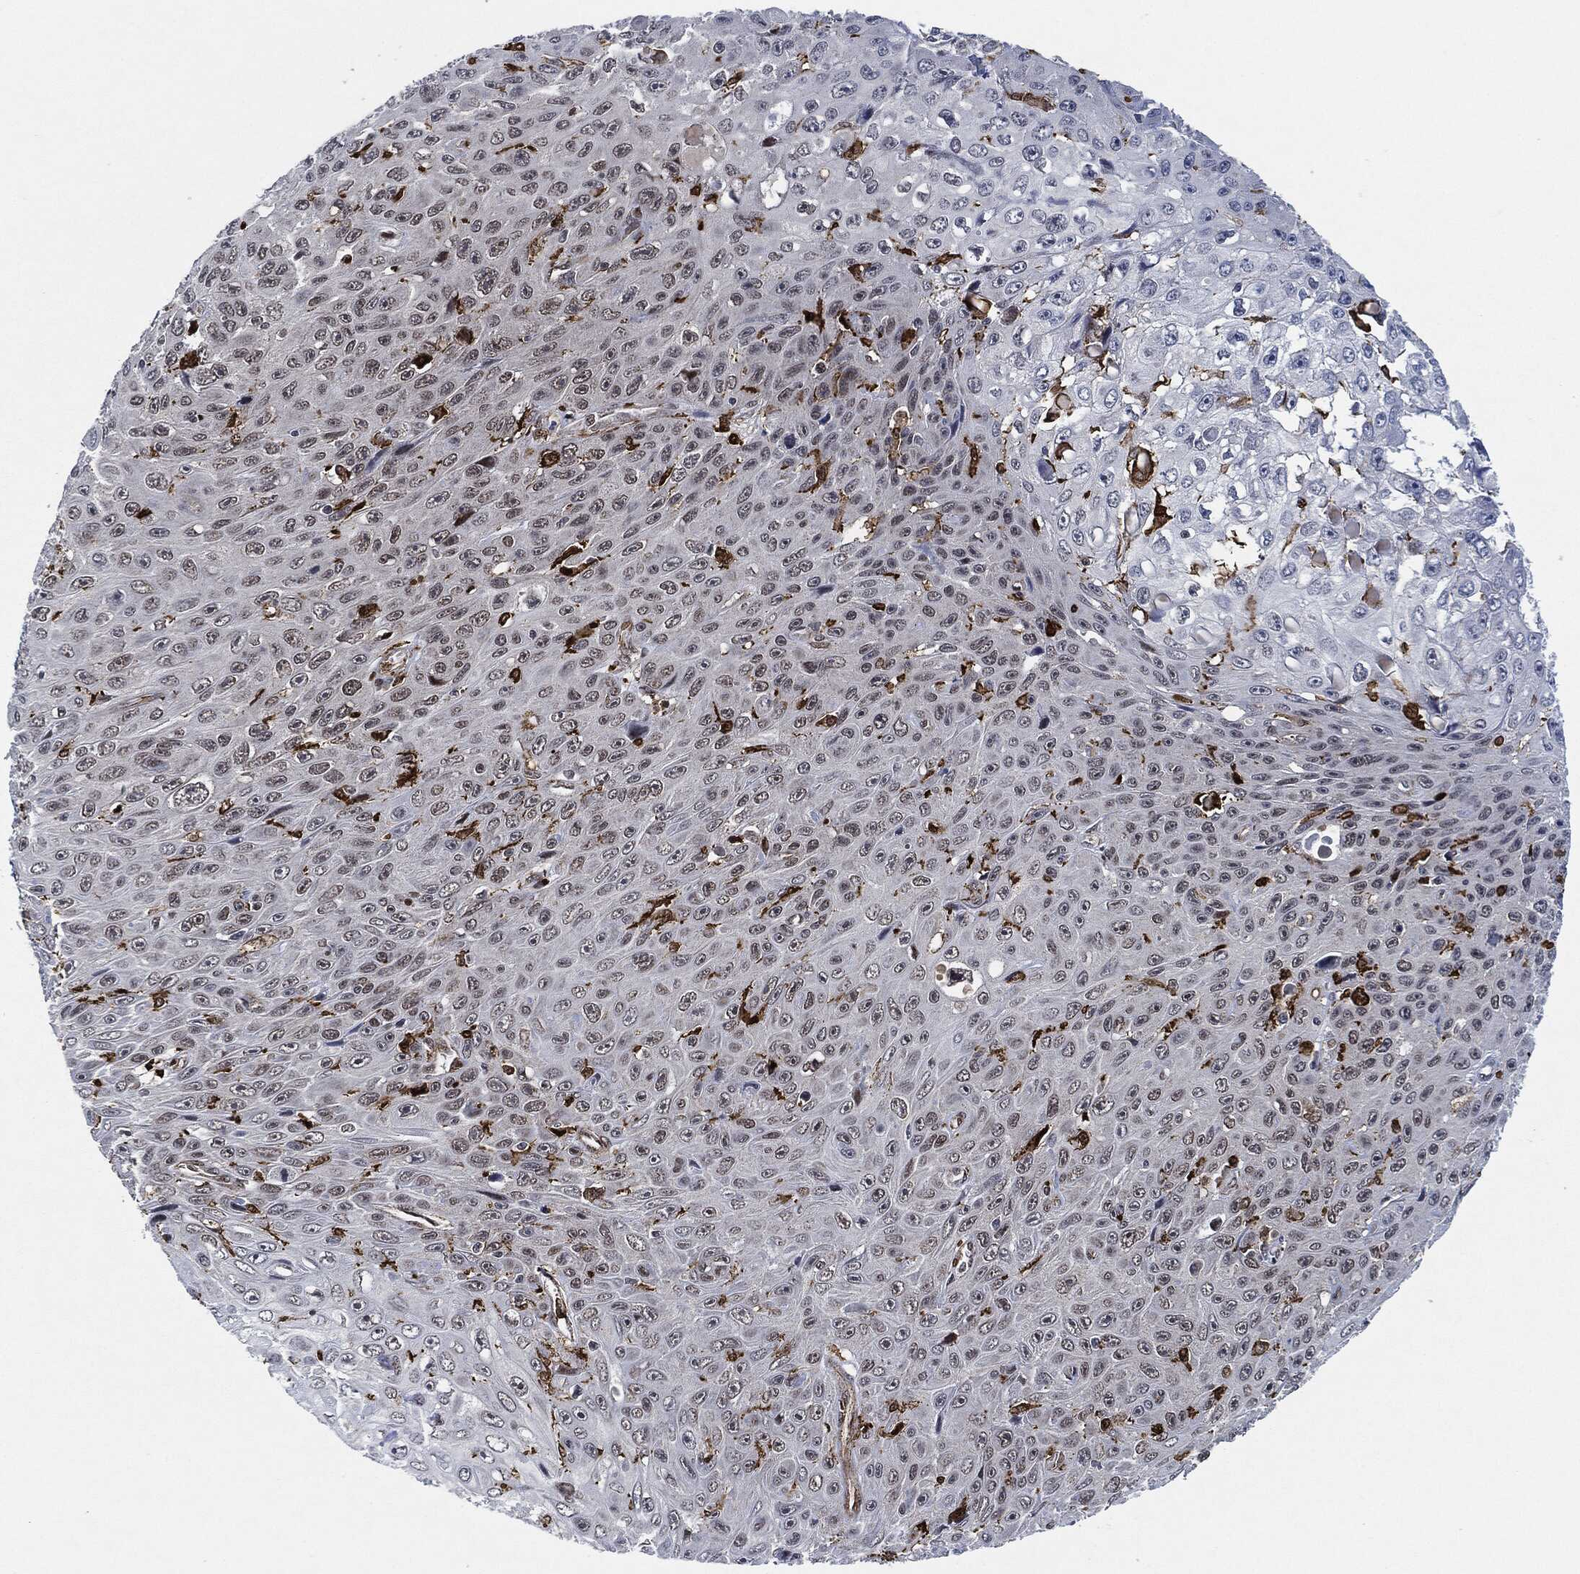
{"staining": {"intensity": "negative", "quantity": "none", "location": "none"}, "tissue": "skin cancer", "cell_type": "Tumor cells", "image_type": "cancer", "snomed": [{"axis": "morphology", "description": "Squamous cell carcinoma, NOS"}, {"axis": "topography", "description": "Skin"}], "caption": "A micrograph of skin cancer (squamous cell carcinoma) stained for a protein reveals no brown staining in tumor cells.", "gene": "NANOS3", "patient": {"sex": "male", "age": 82}}